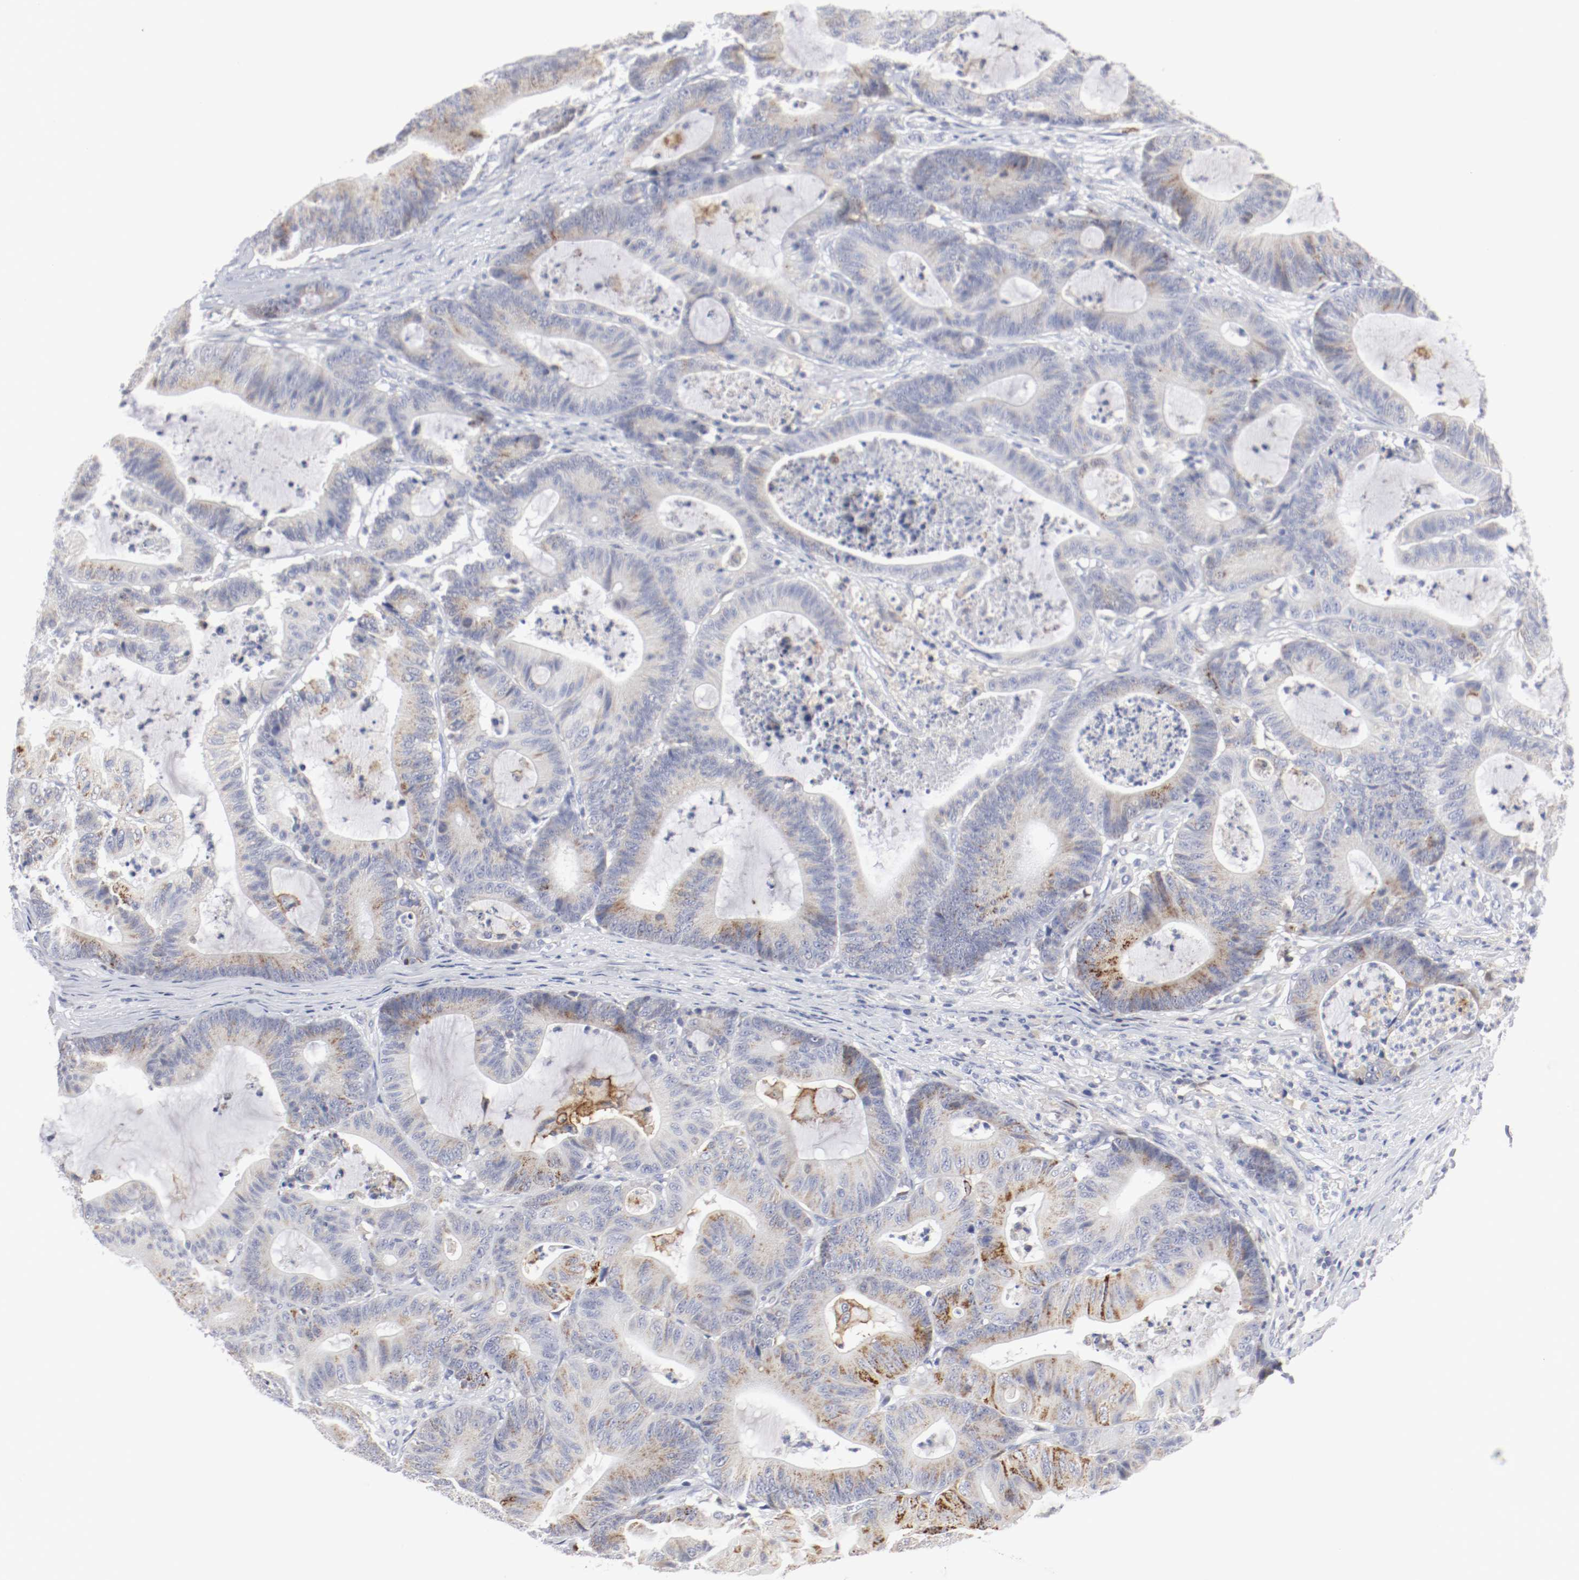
{"staining": {"intensity": "moderate", "quantity": "25%-75%", "location": "cytoplasmic/membranous"}, "tissue": "colorectal cancer", "cell_type": "Tumor cells", "image_type": "cancer", "snomed": [{"axis": "morphology", "description": "Adenocarcinoma, NOS"}, {"axis": "topography", "description": "Colon"}], "caption": "Brown immunohistochemical staining in human adenocarcinoma (colorectal) reveals moderate cytoplasmic/membranous staining in about 25%-75% of tumor cells.", "gene": "ITGAX", "patient": {"sex": "female", "age": 84}}